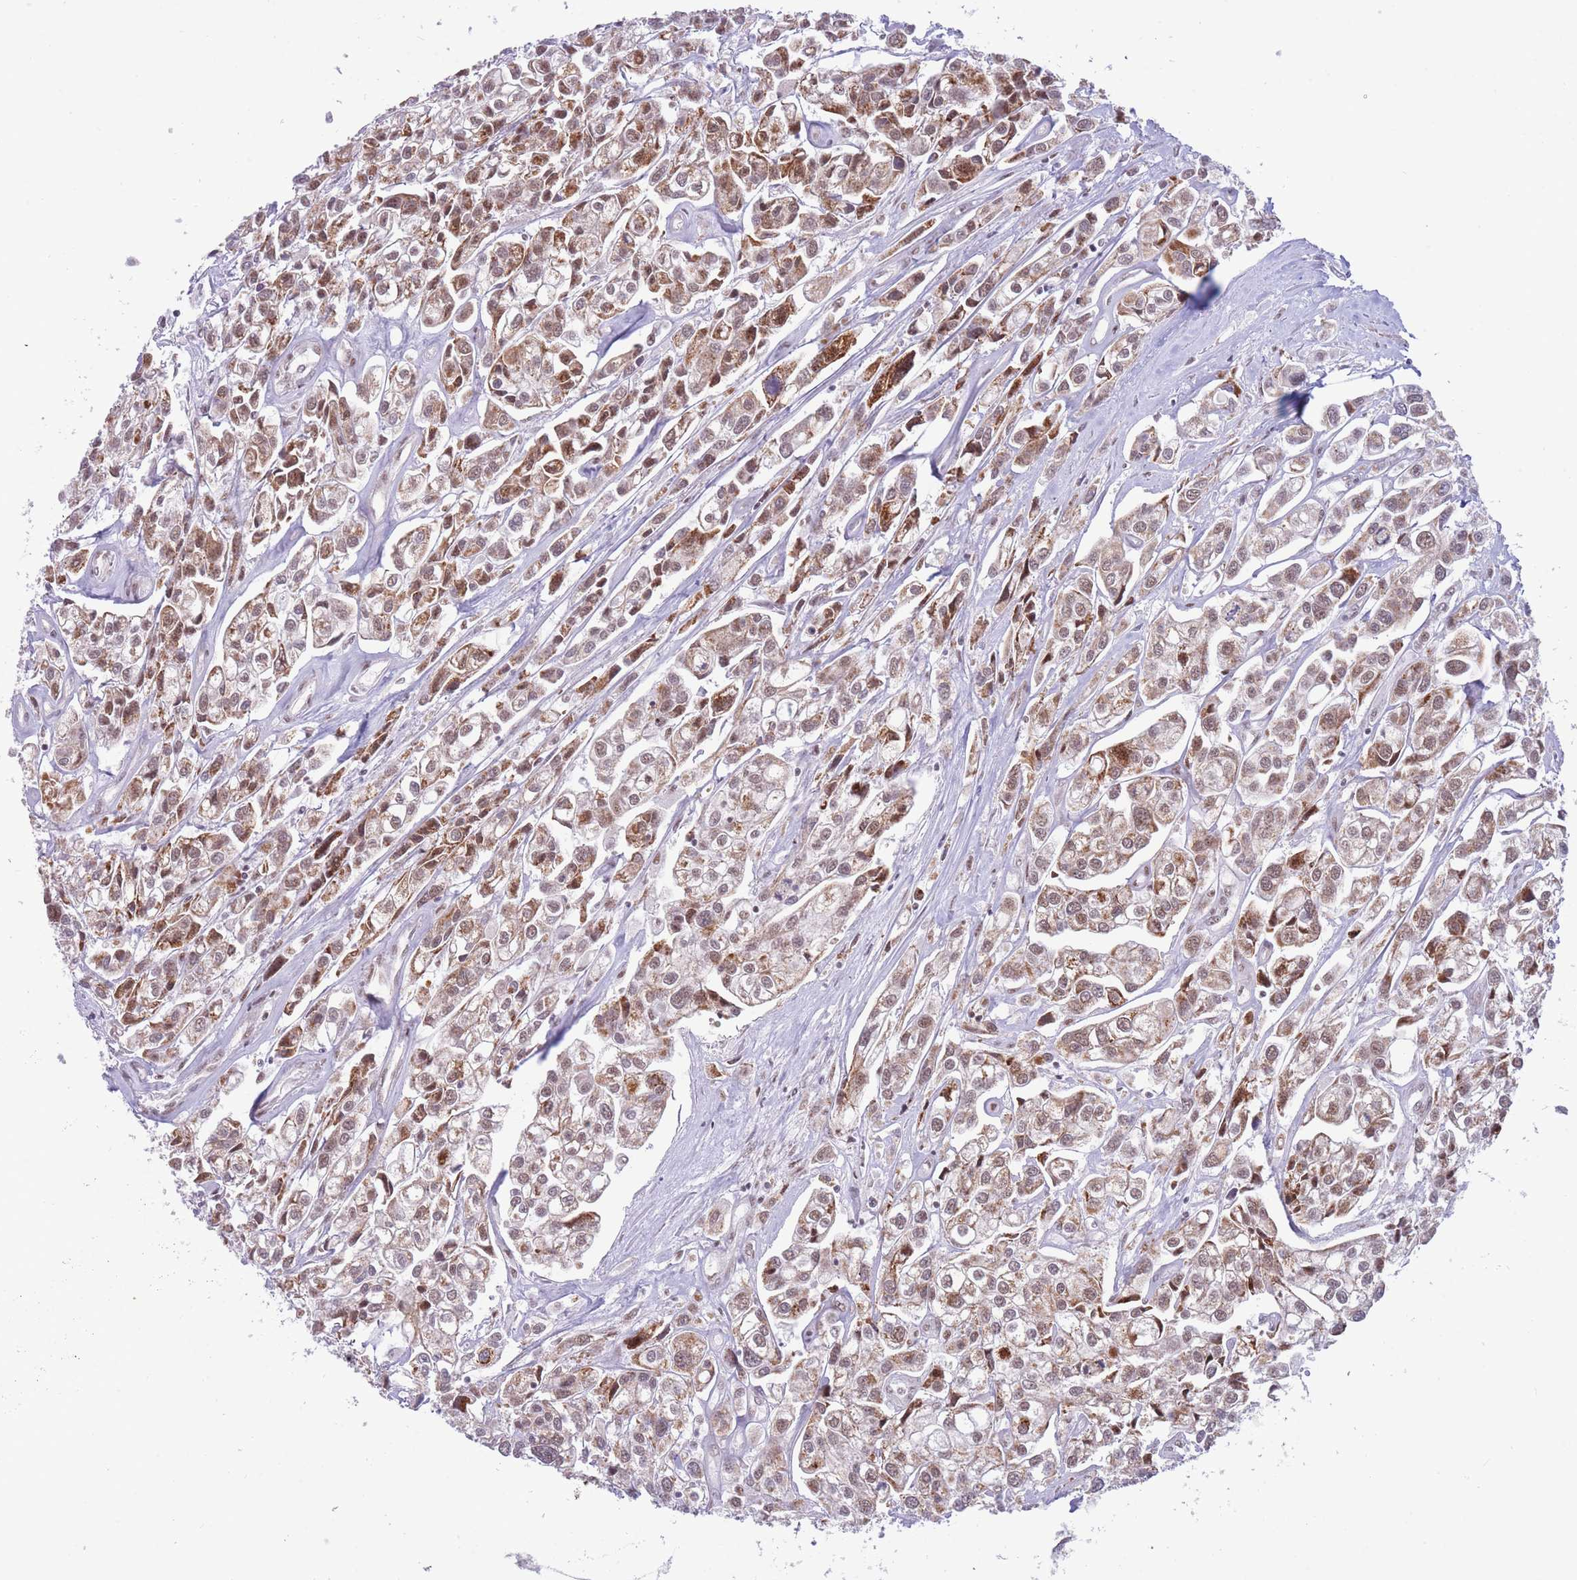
{"staining": {"intensity": "moderate", "quantity": ">75%", "location": "cytoplasmic/membranous,nuclear"}, "tissue": "urothelial cancer", "cell_type": "Tumor cells", "image_type": "cancer", "snomed": [{"axis": "morphology", "description": "Urothelial carcinoma, High grade"}, {"axis": "topography", "description": "Urinary bladder"}], "caption": "This histopathology image shows immunohistochemistry staining of human high-grade urothelial carcinoma, with medium moderate cytoplasmic/membranous and nuclear staining in about >75% of tumor cells.", "gene": "CYP2B6", "patient": {"sex": "male", "age": 67}}